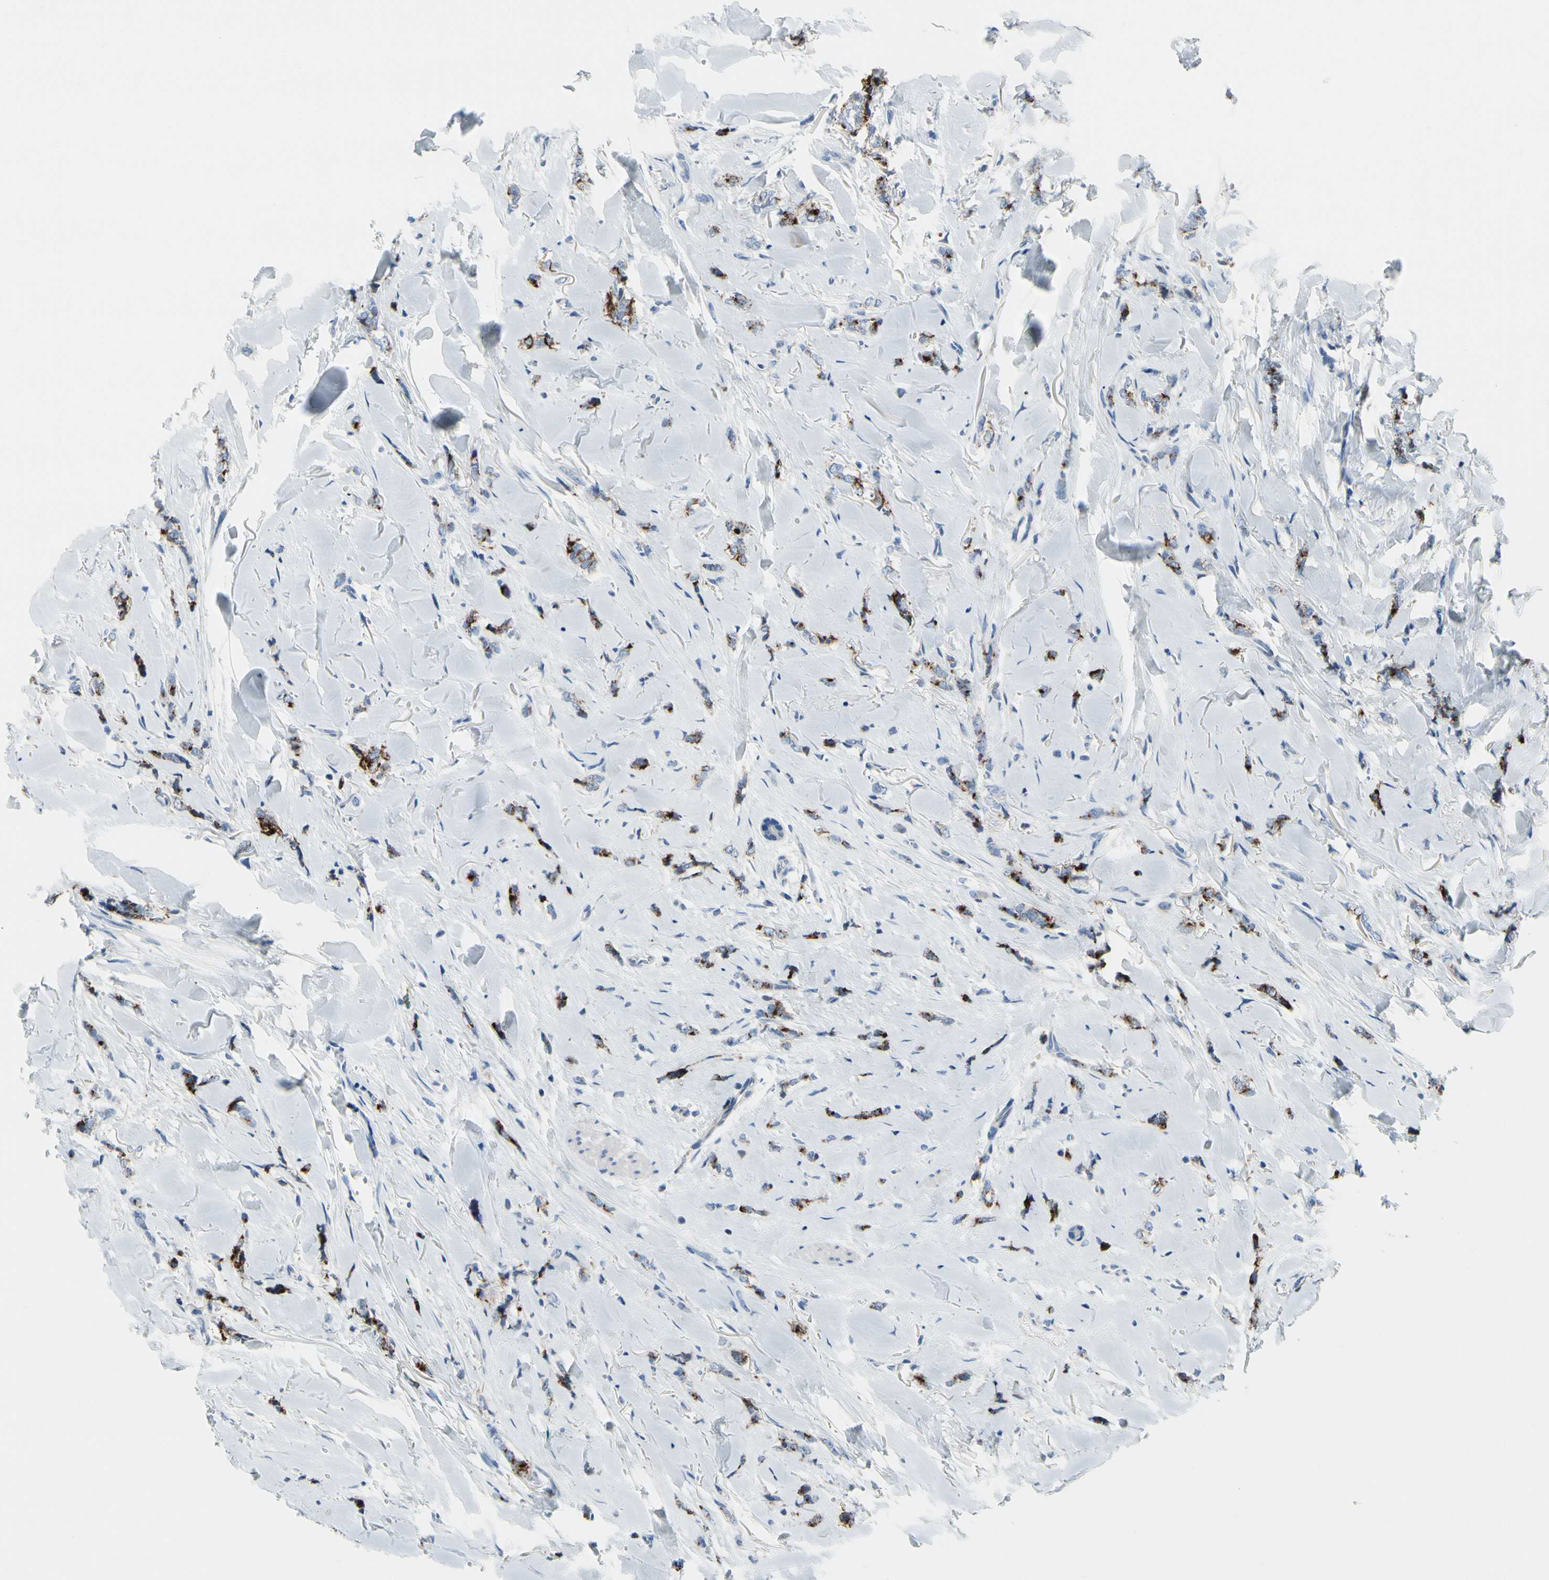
{"staining": {"intensity": "strong", "quantity": "<25%", "location": "cytoplasmic/membranous"}, "tissue": "breast cancer", "cell_type": "Tumor cells", "image_type": "cancer", "snomed": [{"axis": "morphology", "description": "Lobular carcinoma"}, {"axis": "topography", "description": "Skin"}, {"axis": "topography", "description": "Breast"}], "caption": "Immunohistochemical staining of breast lobular carcinoma displays medium levels of strong cytoplasmic/membranous staining in about <25% of tumor cells.", "gene": "MUC5B", "patient": {"sex": "female", "age": 46}}